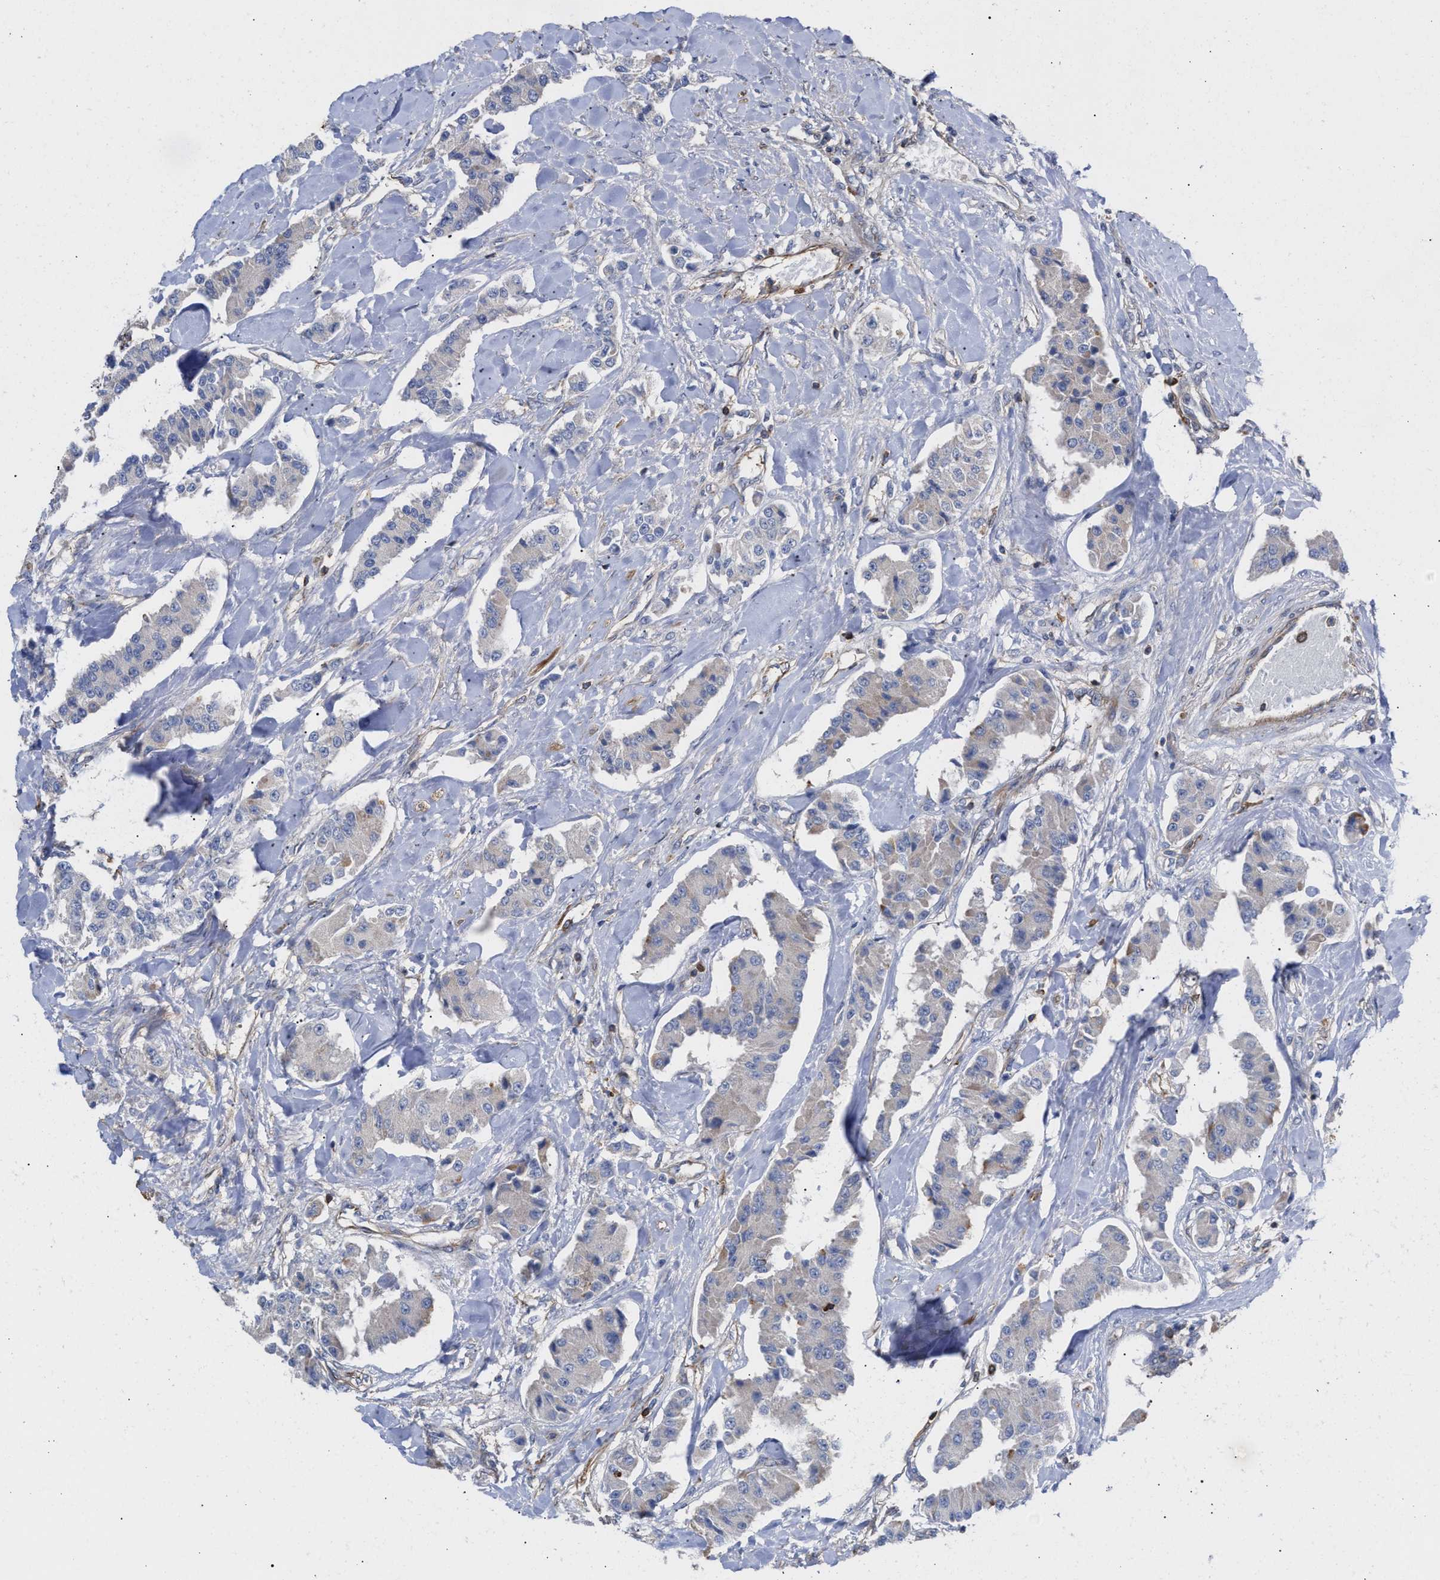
{"staining": {"intensity": "negative", "quantity": "none", "location": "none"}, "tissue": "carcinoid", "cell_type": "Tumor cells", "image_type": "cancer", "snomed": [{"axis": "morphology", "description": "Carcinoid, malignant, NOS"}, {"axis": "topography", "description": "Pancreas"}], "caption": "A high-resolution histopathology image shows IHC staining of carcinoid (malignant), which shows no significant staining in tumor cells.", "gene": "HS3ST5", "patient": {"sex": "male", "age": 41}}